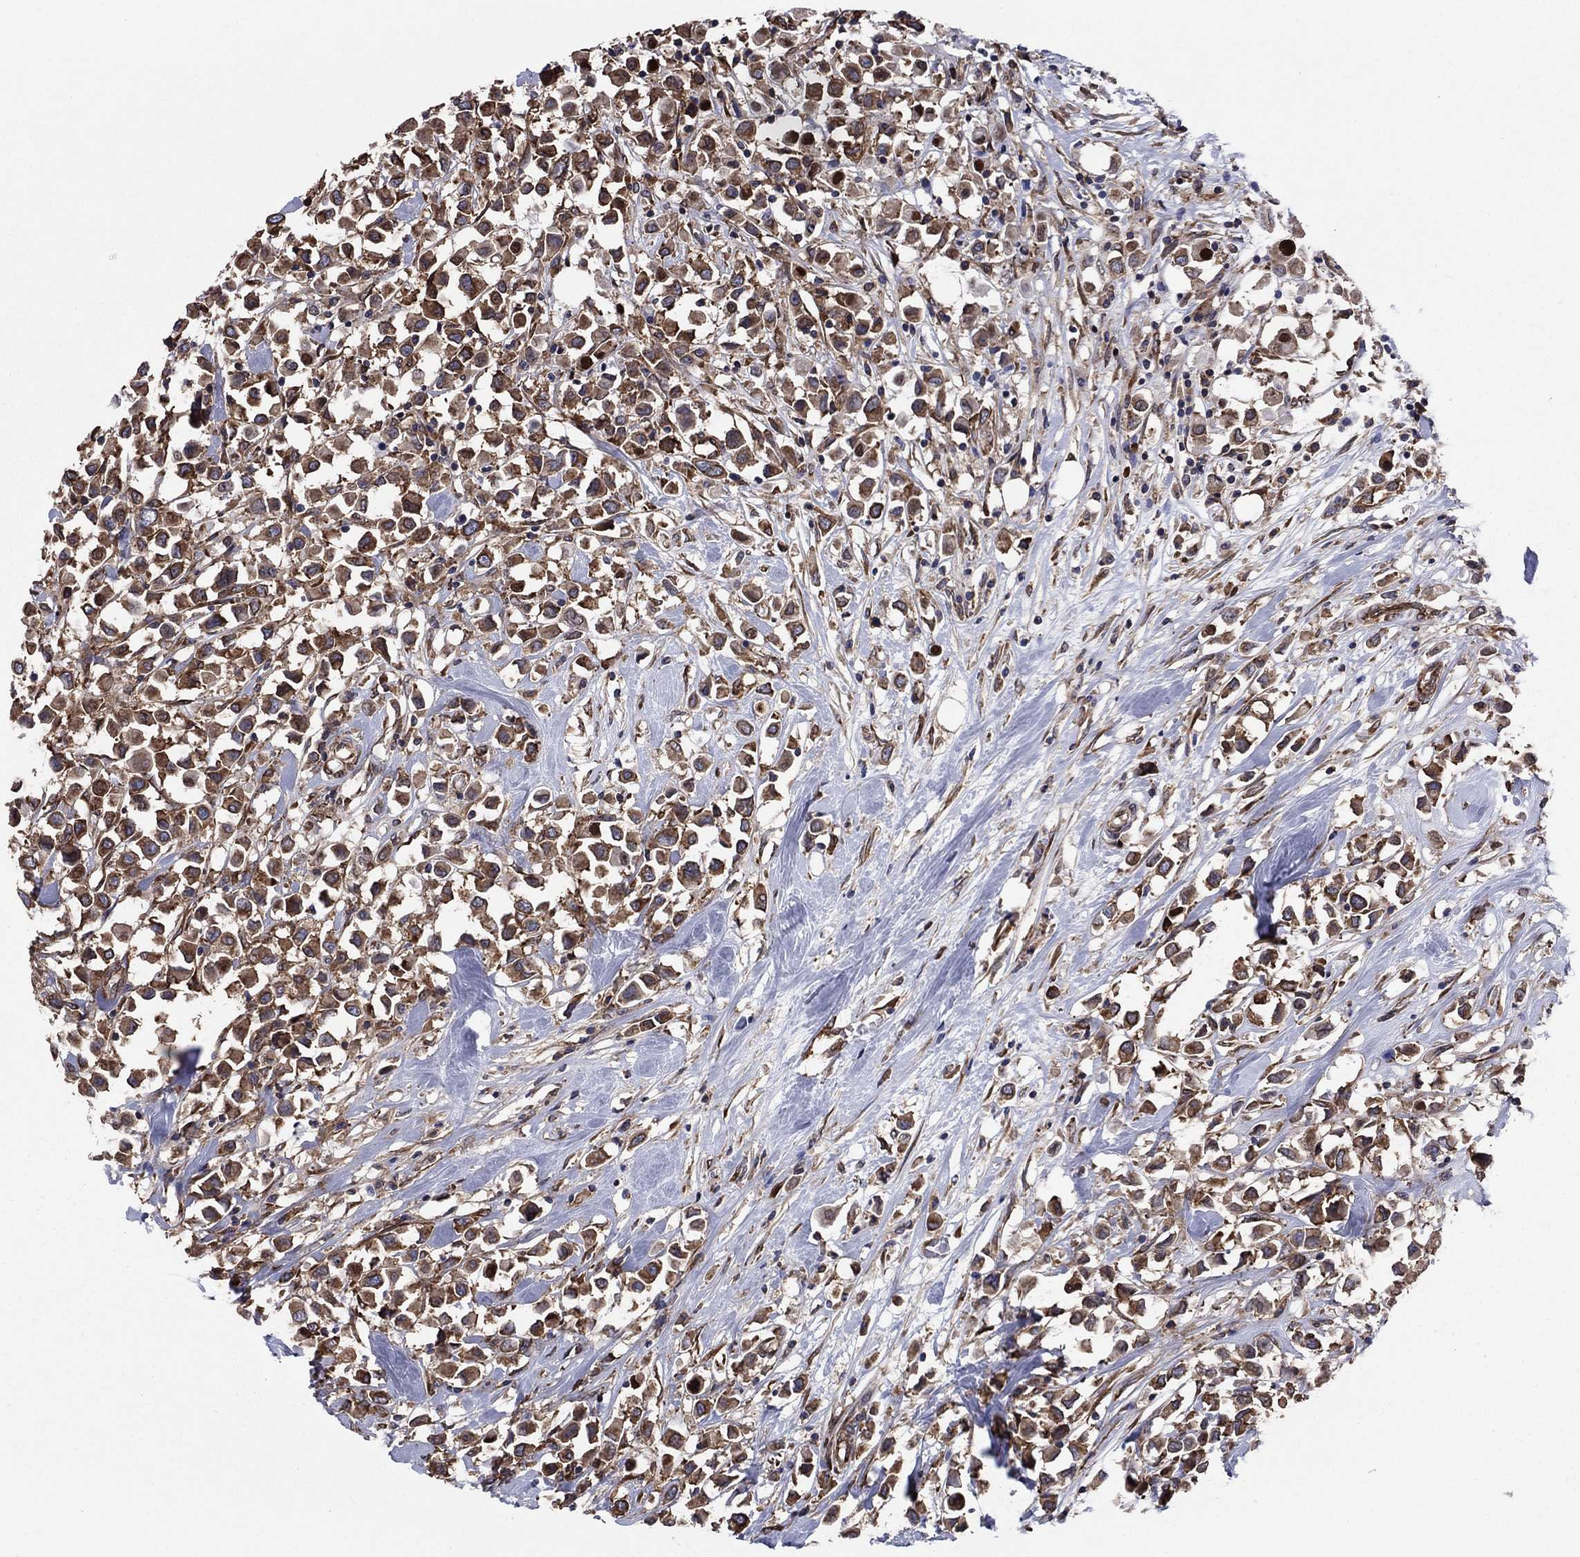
{"staining": {"intensity": "strong", "quantity": ">75%", "location": "cytoplasmic/membranous"}, "tissue": "breast cancer", "cell_type": "Tumor cells", "image_type": "cancer", "snomed": [{"axis": "morphology", "description": "Duct carcinoma"}, {"axis": "topography", "description": "Breast"}], "caption": "Brown immunohistochemical staining in human breast cancer (intraductal carcinoma) displays strong cytoplasmic/membranous staining in approximately >75% of tumor cells.", "gene": "YBX1", "patient": {"sex": "female", "age": 61}}